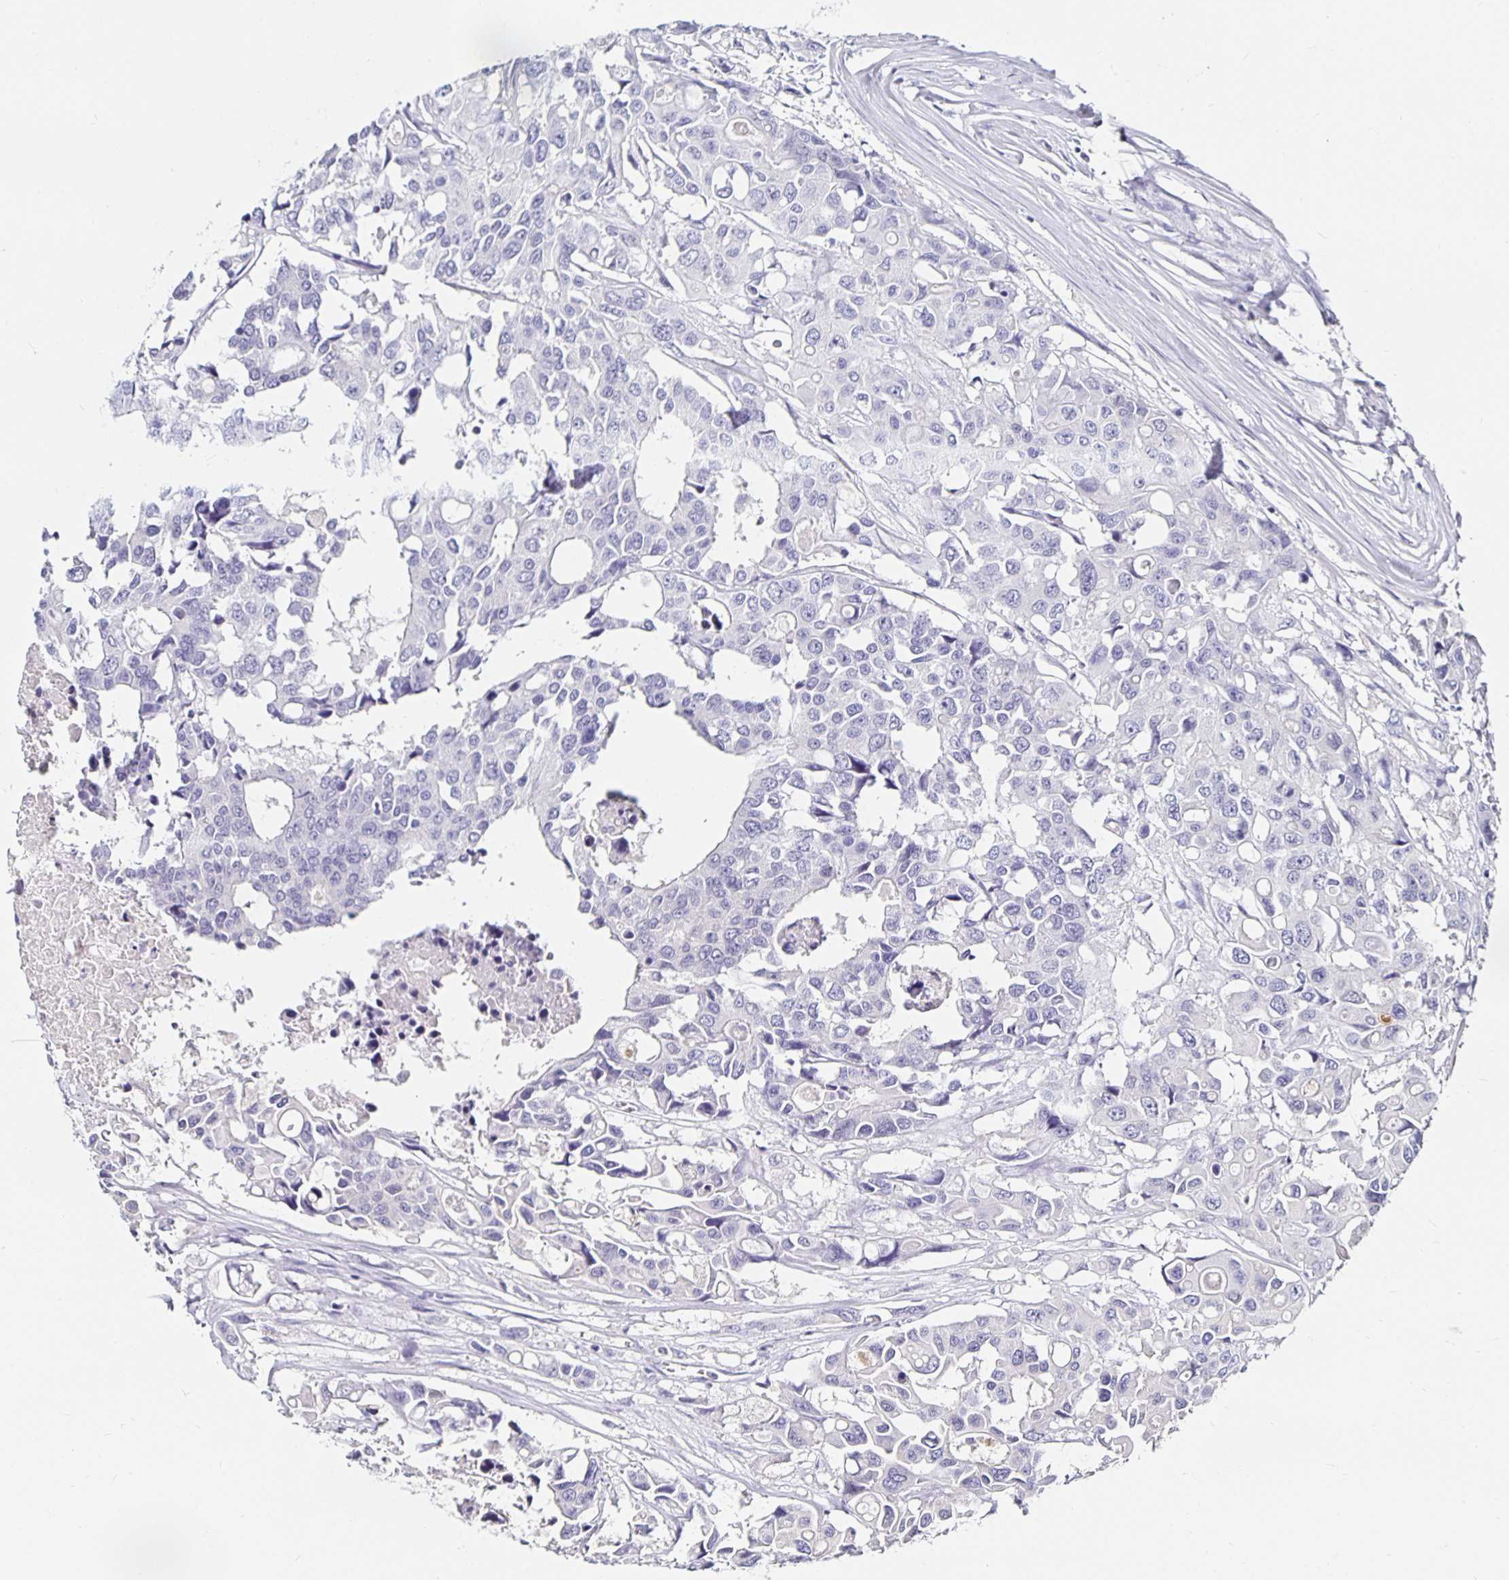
{"staining": {"intensity": "negative", "quantity": "none", "location": "none"}, "tissue": "colorectal cancer", "cell_type": "Tumor cells", "image_type": "cancer", "snomed": [{"axis": "morphology", "description": "Adenocarcinoma, NOS"}, {"axis": "topography", "description": "Colon"}], "caption": "Immunohistochemistry image of neoplastic tissue: colorectal adenocarcinoma stained with DAB (3,3'-diaminobenzidine) displays no significant protein positivity in tumor cells. The staining was performed using DAB to visualize the protein expression in brown, while the nuclei were stained in blue with hematoxylin (Magnification: 20x).", "gene": "TTR", "patient": {"sex": "male", "age": 77}}